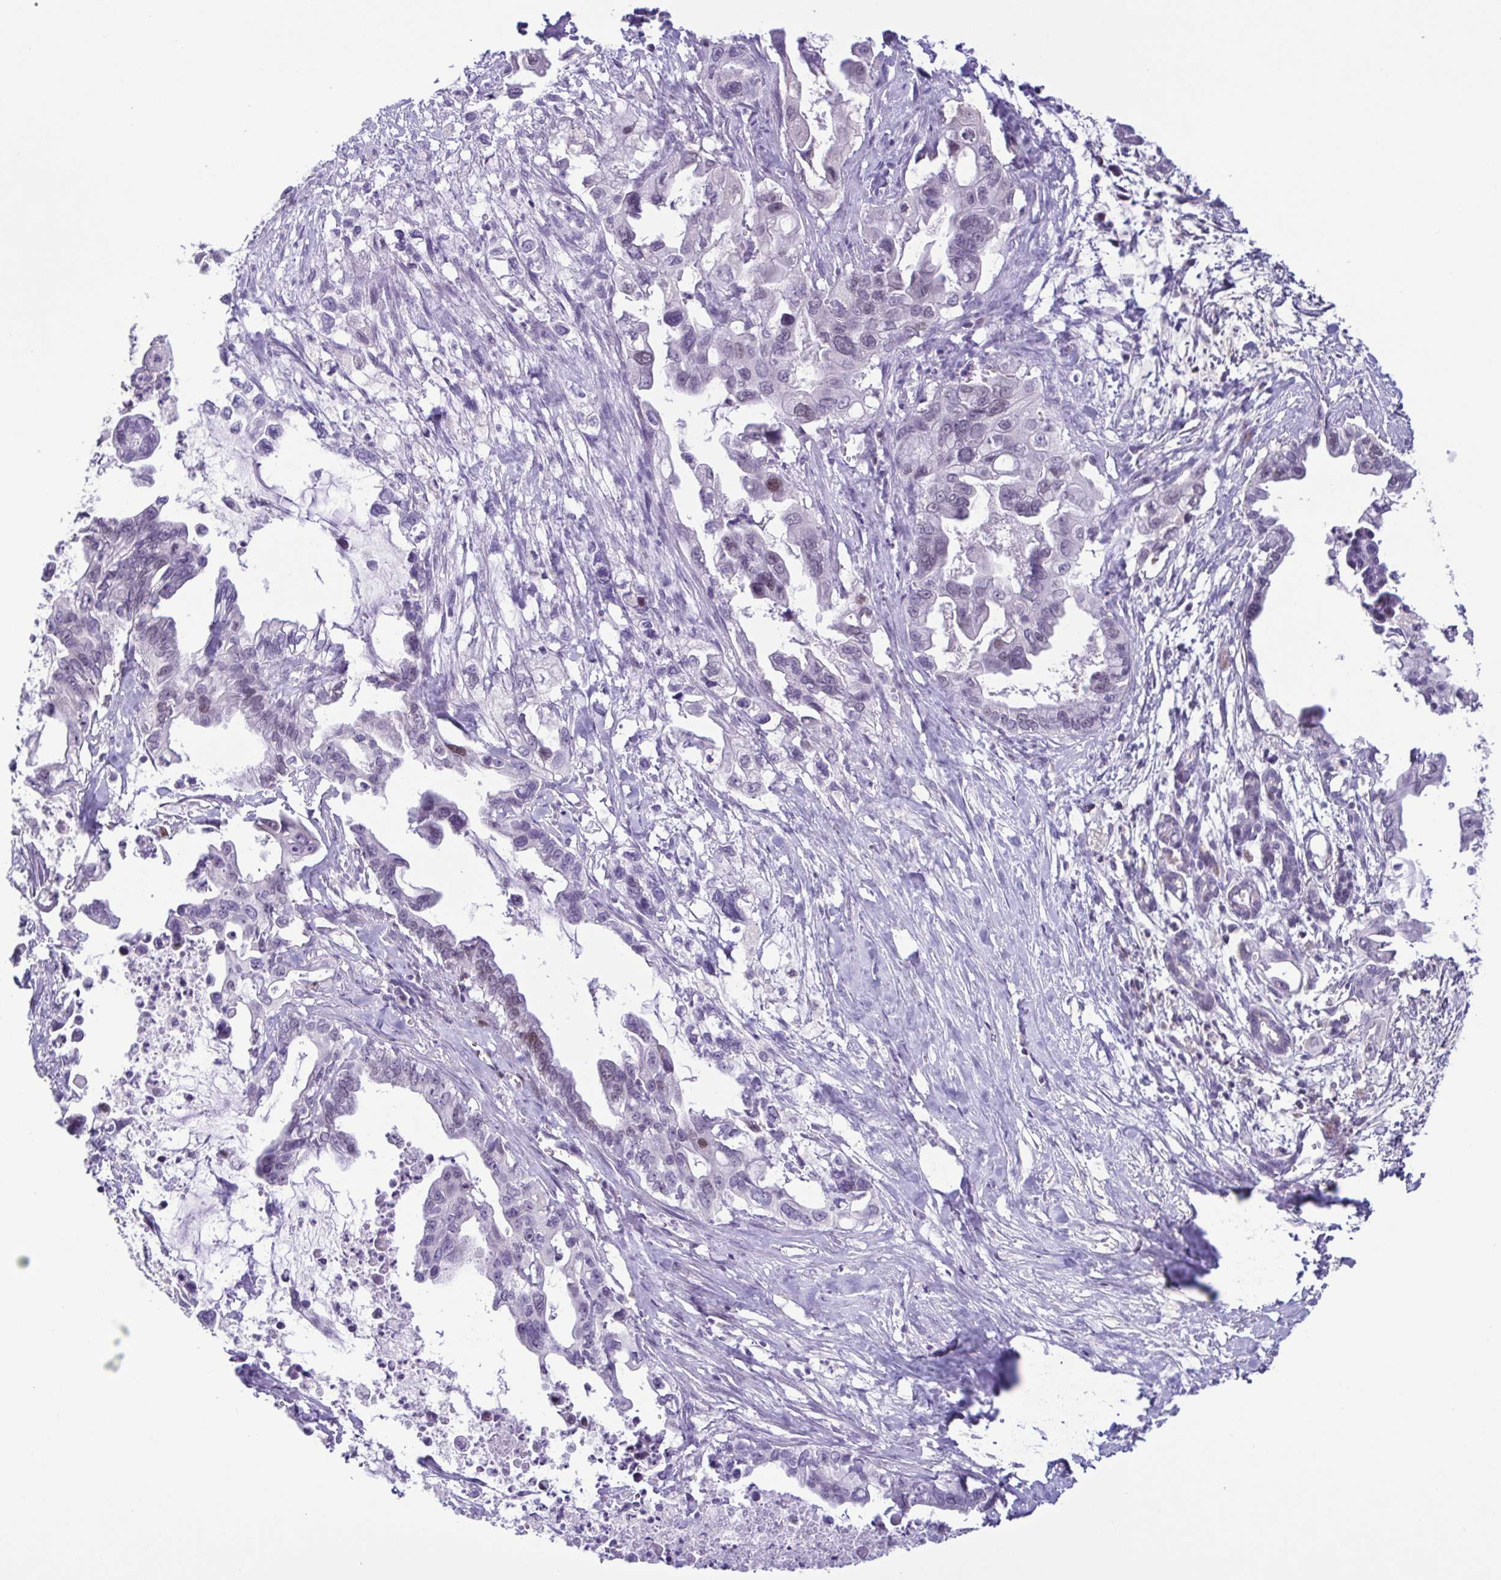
{"staining": {"intensity": "negative", "quantity": "none", "location": "none"}, "tissue": "pancreatic cancer", "cell_type": "Tumor cells", "image_type": "cancer", "snomed": [{"axis": "morphology", "description": "Adenocarcinoma, NOS"}, {"axis": "topography", "description": "Pancreas"}], "caption": "Immunohistochemical staining of pancreatic cancer (adenocarcinoma) exhibits no significant positivity in tumor cells.", "gene": "IRF1", "patient": {"sex": "male", "age": 61}}